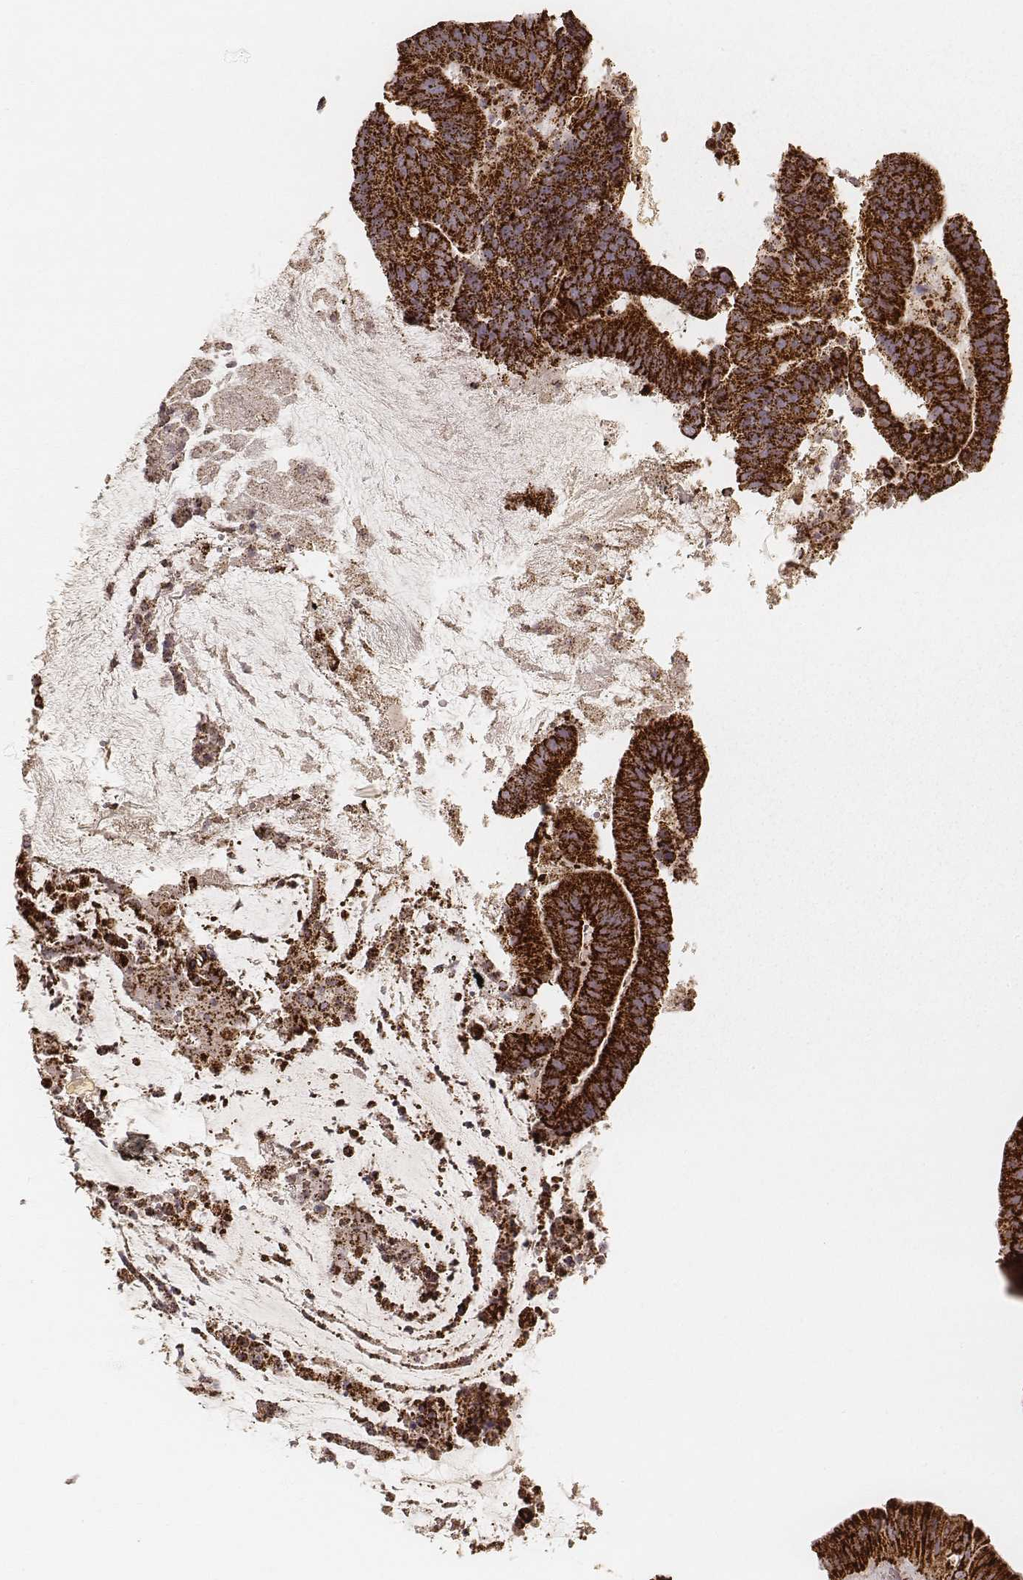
{"staining": {"intensity": "strong", "quantity": ">75%", "location": "cytoplasmic/membranous"}, "tissue": "colorectal cancer", "cell_type": "Tumor cells", "image_type": "cancer", "snomed": [{"axis": "morphology", "description": "Adenocarcinoma, NOS"}, {"axis": "topography", "description": "Colon"}], "caption": "Brown immunohistochemical staining in colorectal cancer displays strong cytoplasmic/membranous expression in approximately >75% of tumor cells.", "gene": "CS", "patient": {"sex": "female", "age": 43}}